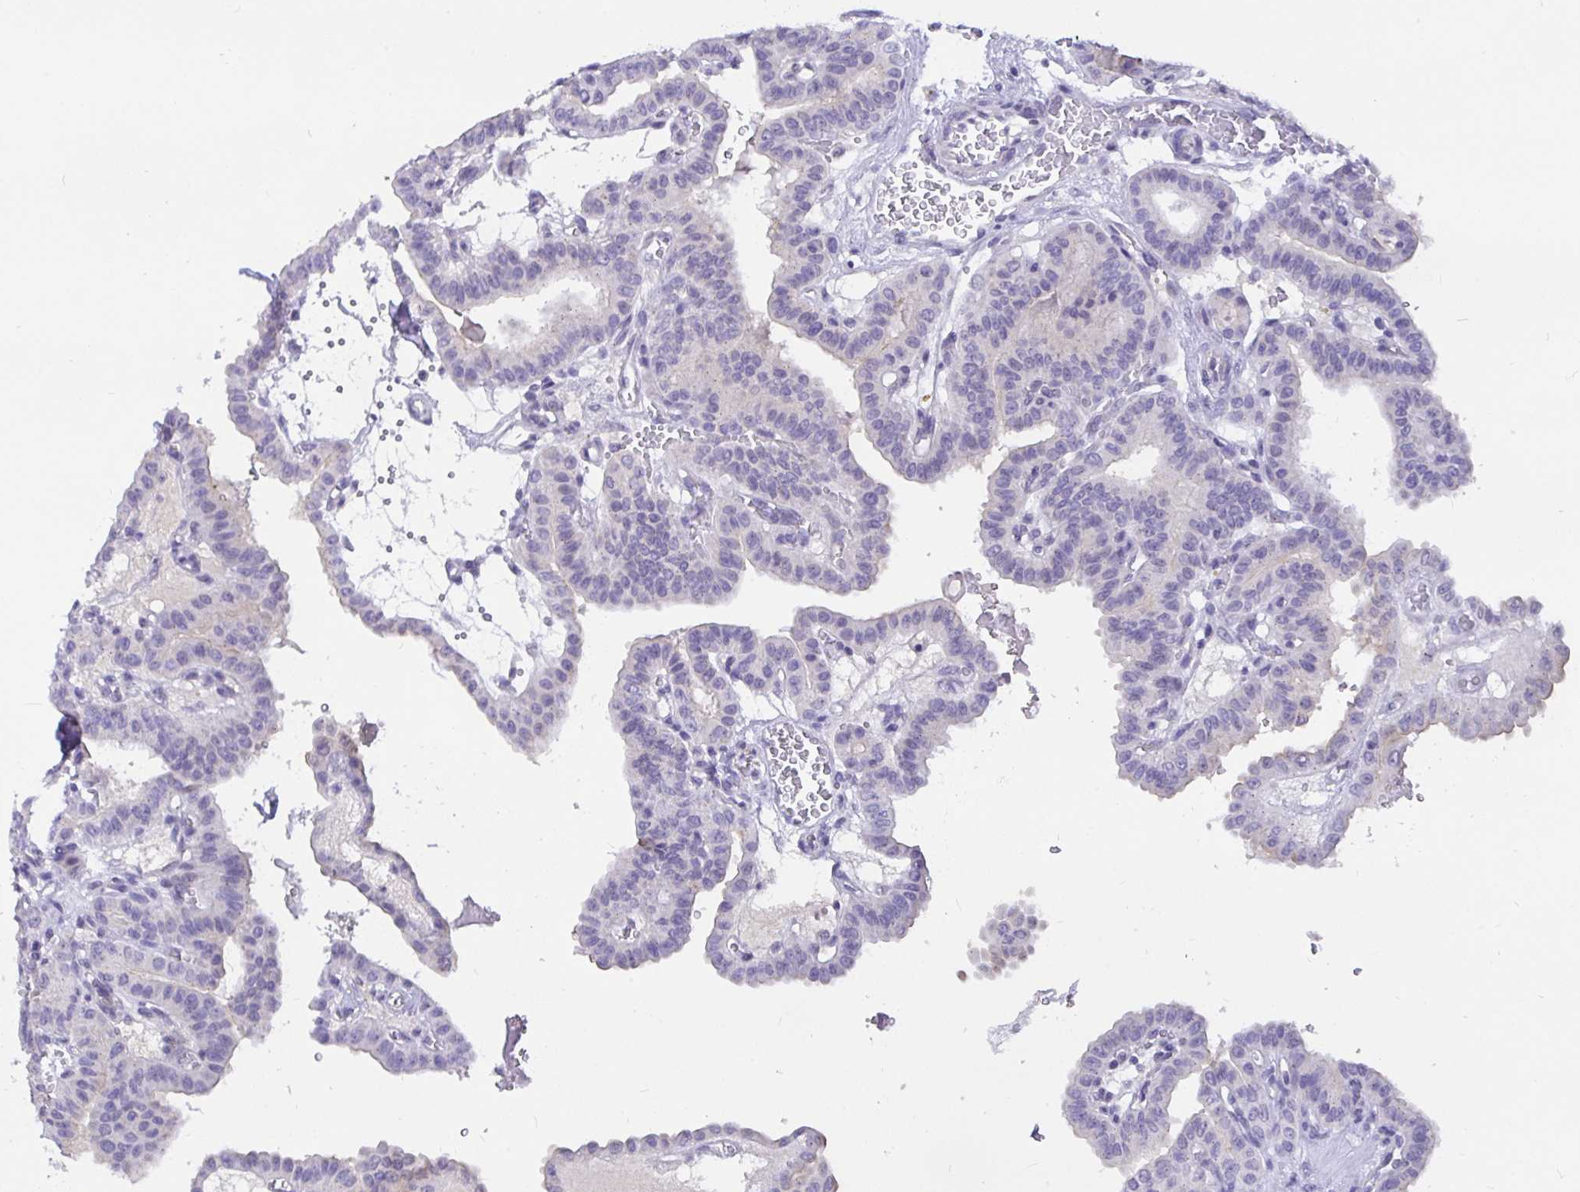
{"staining": {"intensity": "negative", "quantity": "none", "location": "none"}, "tissue": "thyroid cancer", "cell_type": "Tumor cells", "image_type": "cancer", "snomed": [{"axis": "morphology", "description": "Papillary adenocarcinoma, NOS"}, {"axis": "topography", "description": "Thyroid gland"}], "caption": "Protein analysis of thyroid papillary adenocarcinoma reveals no significant staining in tumor cells.", "gene": "EZHIP", "patient": {"sex": "male", "age": 87}}